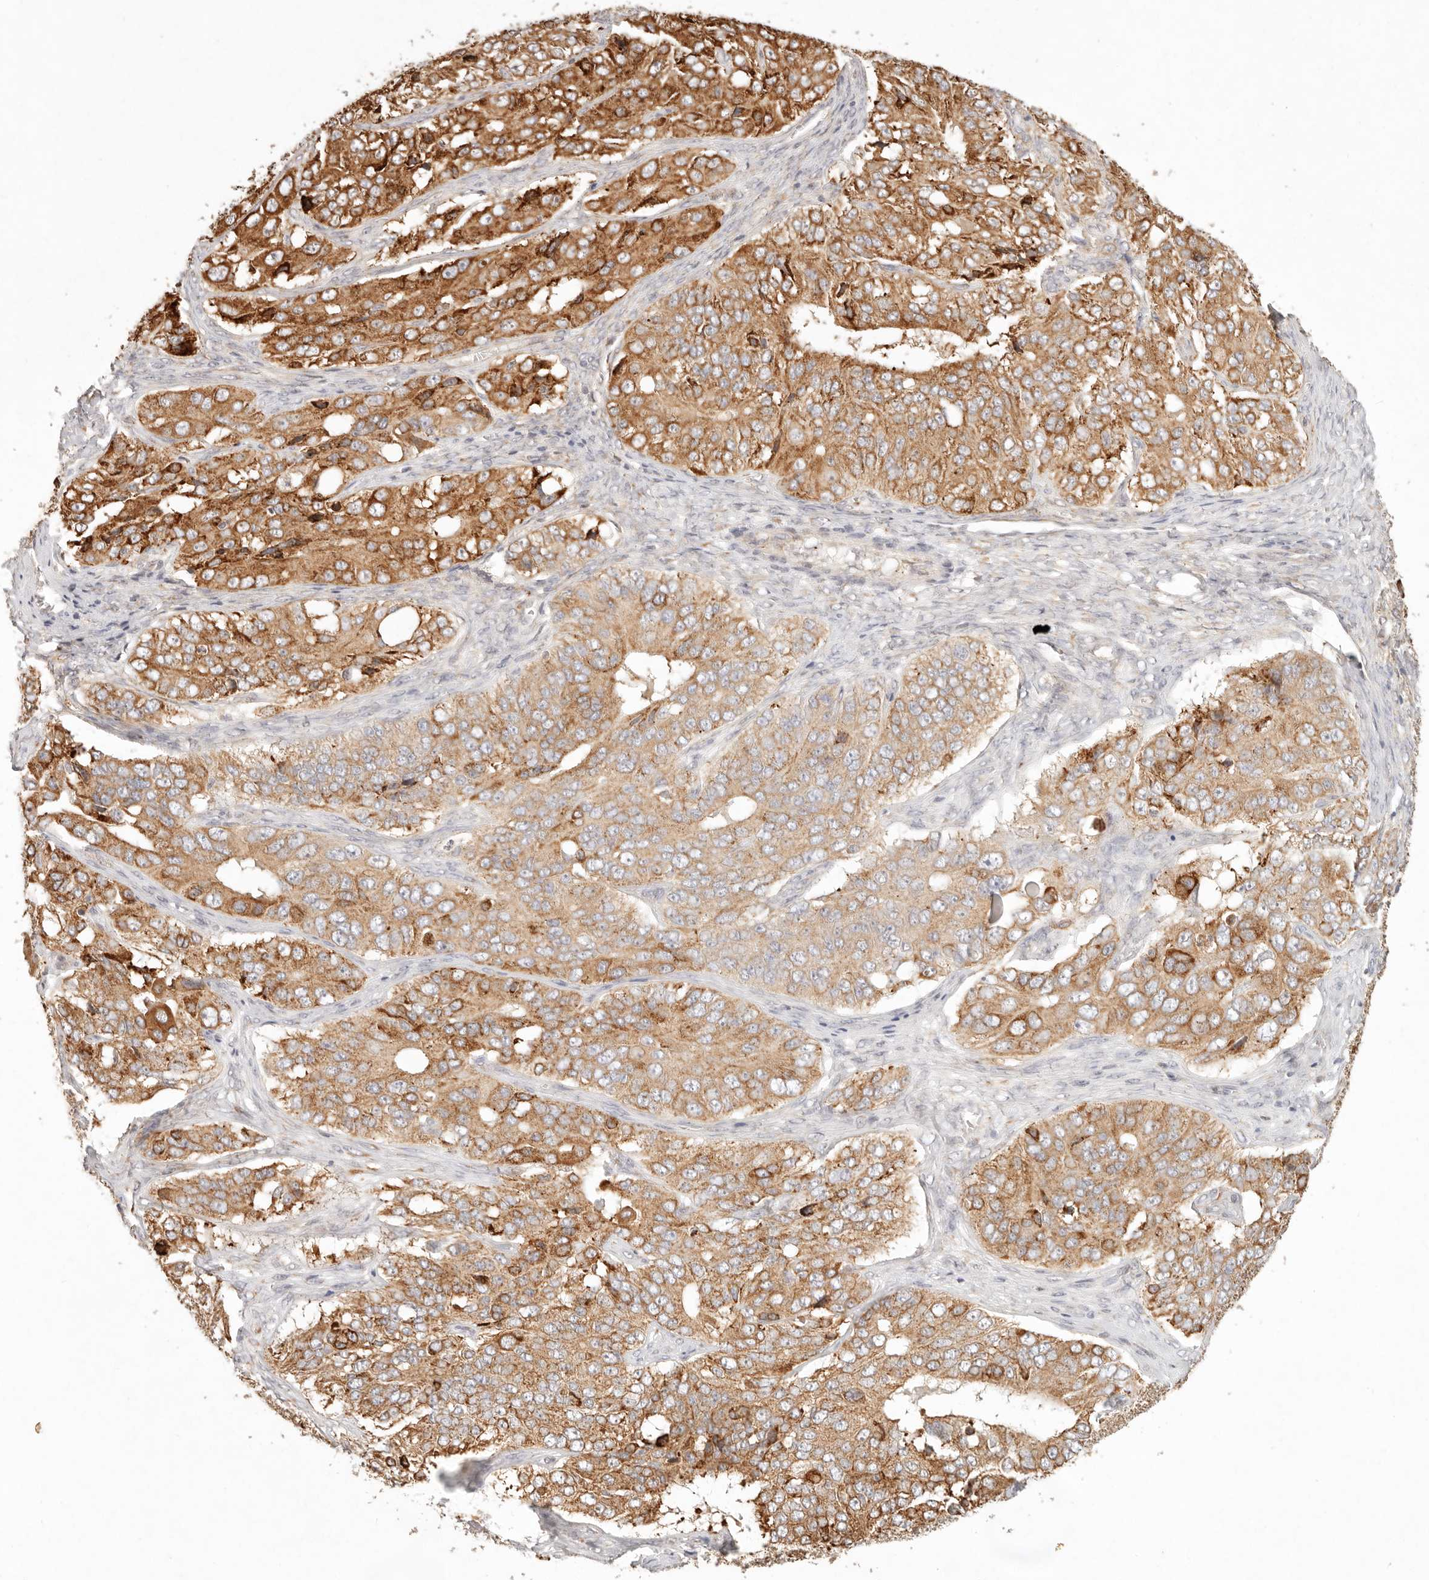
{"staining": {"intensity": "strong", "quantity": ">75%", "location": "cytoplasmic/membranous"}, "tissue": "ovarian cancer", "cell_type": "Tumor cells", "image_type": "cancer", "snomed": [{"axis": "morphology", "description": "Carcinoma, endometroid"}, {"axis": "topography", "description": "Ovary"}], "caption": "A micrograph of endometroid carcinoma (ovarian) stained for a protein shows strong cytoplasmic/membranous brown staining in tumor cells.", "gene": "C1orf127", "patient": {"sex": "female", "age": 51}}